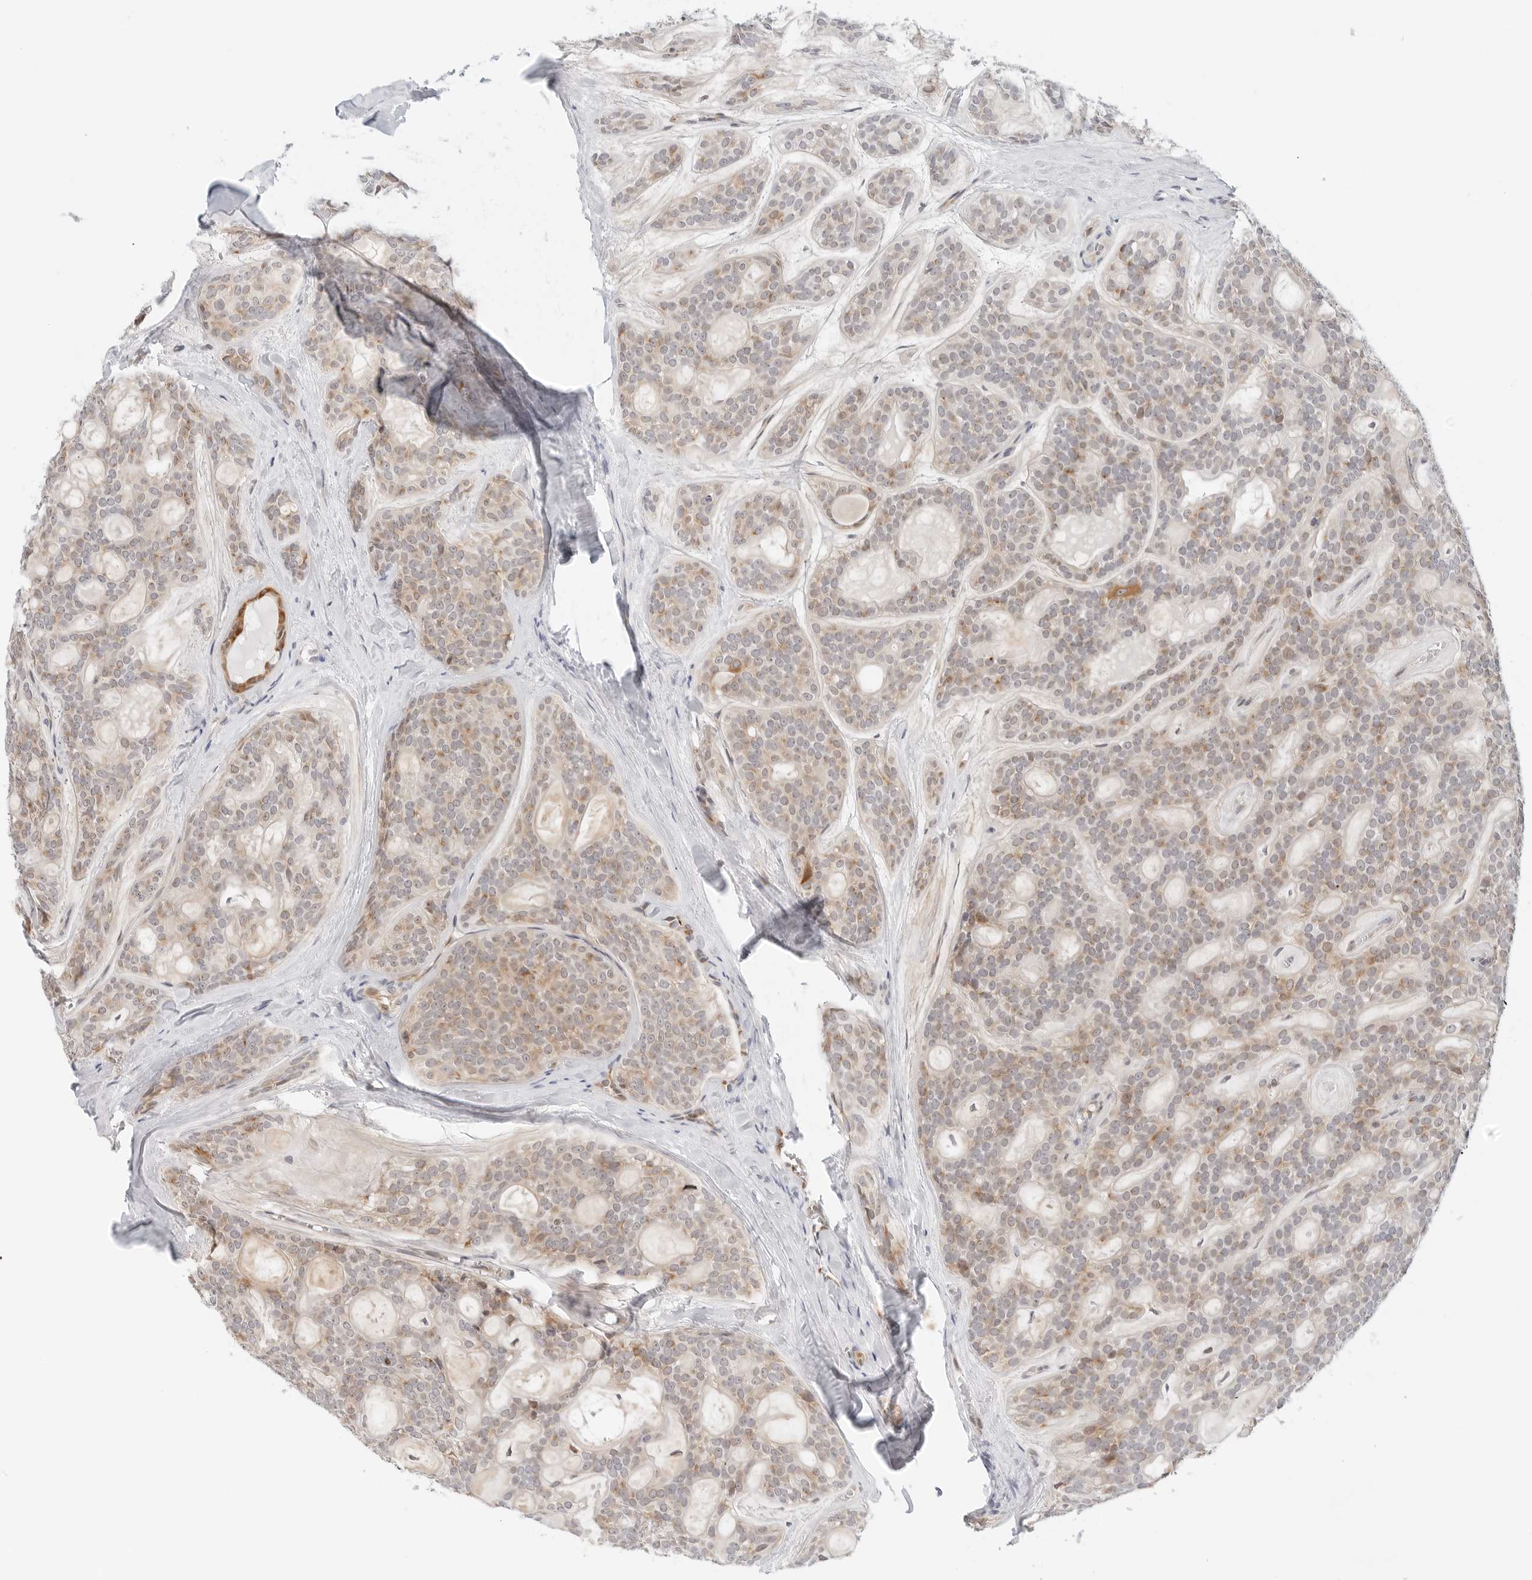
{"staining": {"intensity": "moderate", "quantity": "25%-75%", "location": "cytoplasmic/membranous"}, "tissue": "head and neck cancer", "cell_type": "Tumor cells", "image_type": "cancer", "snomed": [{"axis": "morphology", "description": "Adenocarcinoma, NOS"}, {"axis": "topography", "description": "Head-Neck"}], "caption": "Protein expression analysis of head and neck cancer exhibits moderate cytoplasmic/membranous staining in about 25%-75% of tumor cells.", "gene": "DYRK4", "patient": {"sex": "male", "age": 66}}